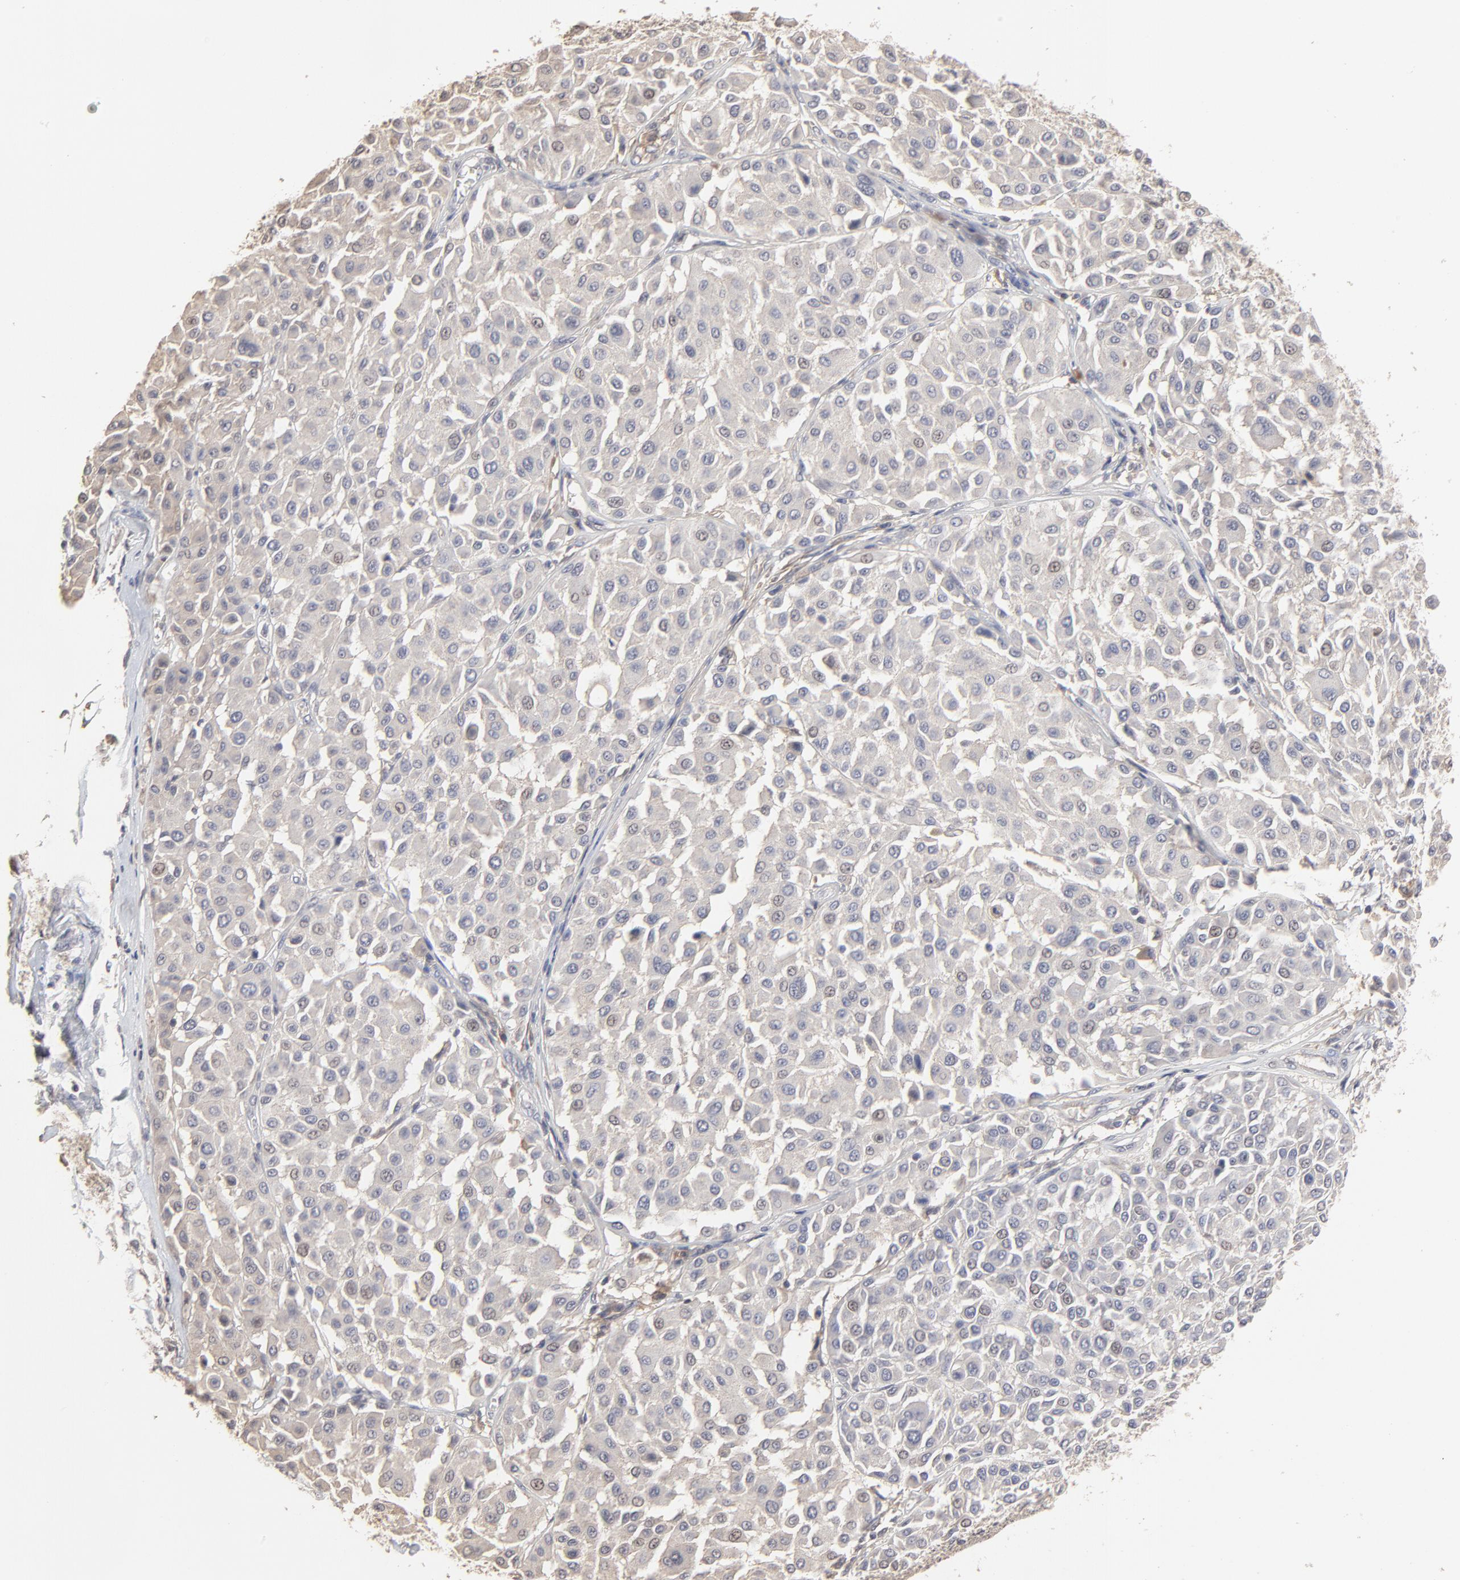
{"staining": {"intensity": "negative", "quantity": "none", "location": "none"}, "tissue": "melanoma", "cell_type": "Tumor cells", "image_type": "cancer", "snomed": [{"axis": "morphology", "description": "Malignant melanoma, Metastatic site"}, {"axis": "topography", "description": "Soft tissue"}], "caption": "Immunohistochemical staining of malignant melanoma (metastatic site) reveals no significant expression in tumor cells.", "gene": "VPREB3", "patient": {"sex": "male", "age": 41}}